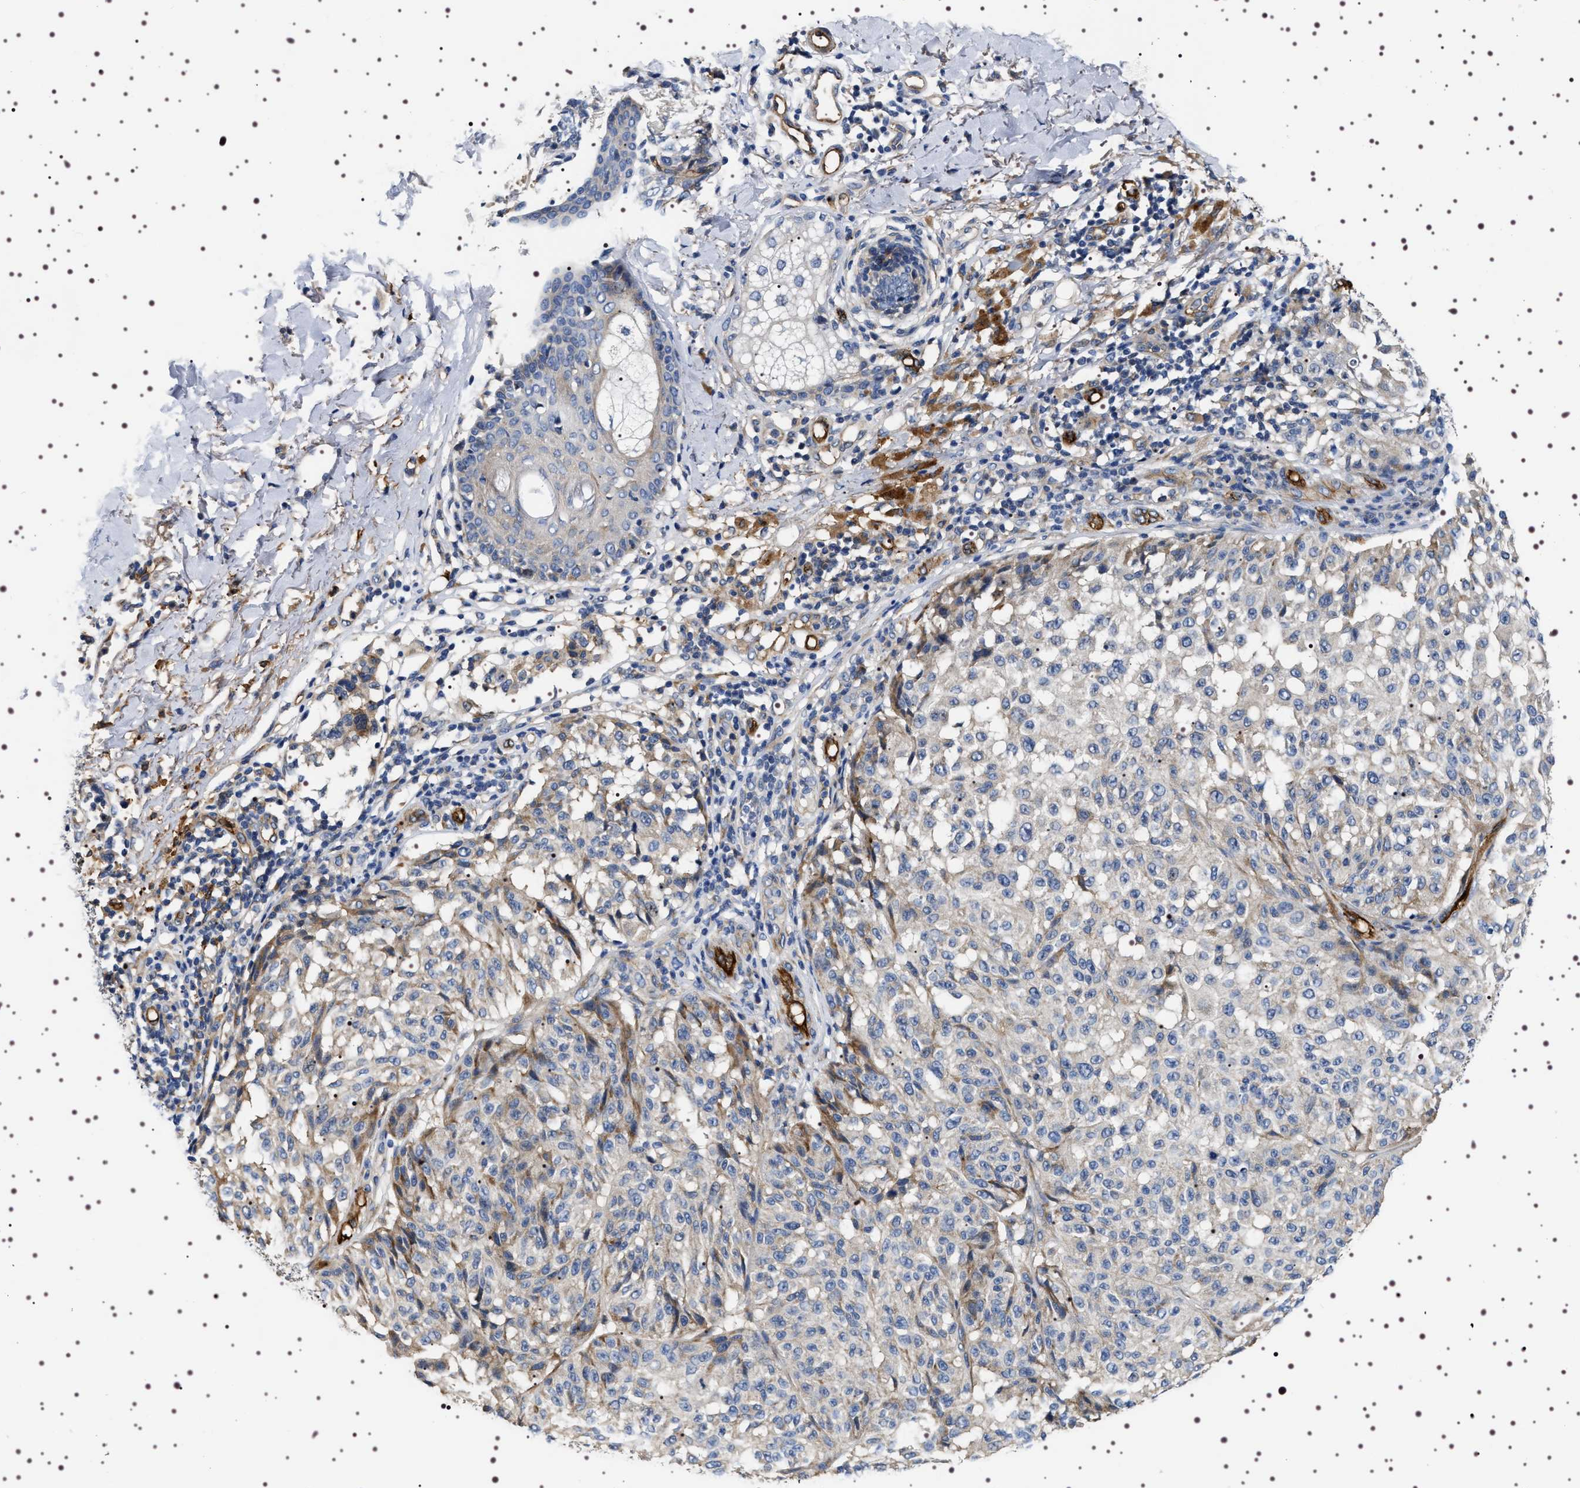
{"staining": {"intensity": "weak", "quantity": "<25%", "location": "cytoplasmic/membranous"}, "tissue": "melanoma", "cell_type": "Tumor cells", "image_type": "cancer", "snomed": [{"axis": "morphology", "description": "Malignant melanoma, NOS"}, {"axis": "topography", "description": "Skin"}], "caption": "DAB (3,3'-diaminobenzidine) immunohistochemical staining of malignant melanoma shows no significant staining in tumor cells.", "gene": "ALPL", "patient": {"sex": "female", "age": 46}}